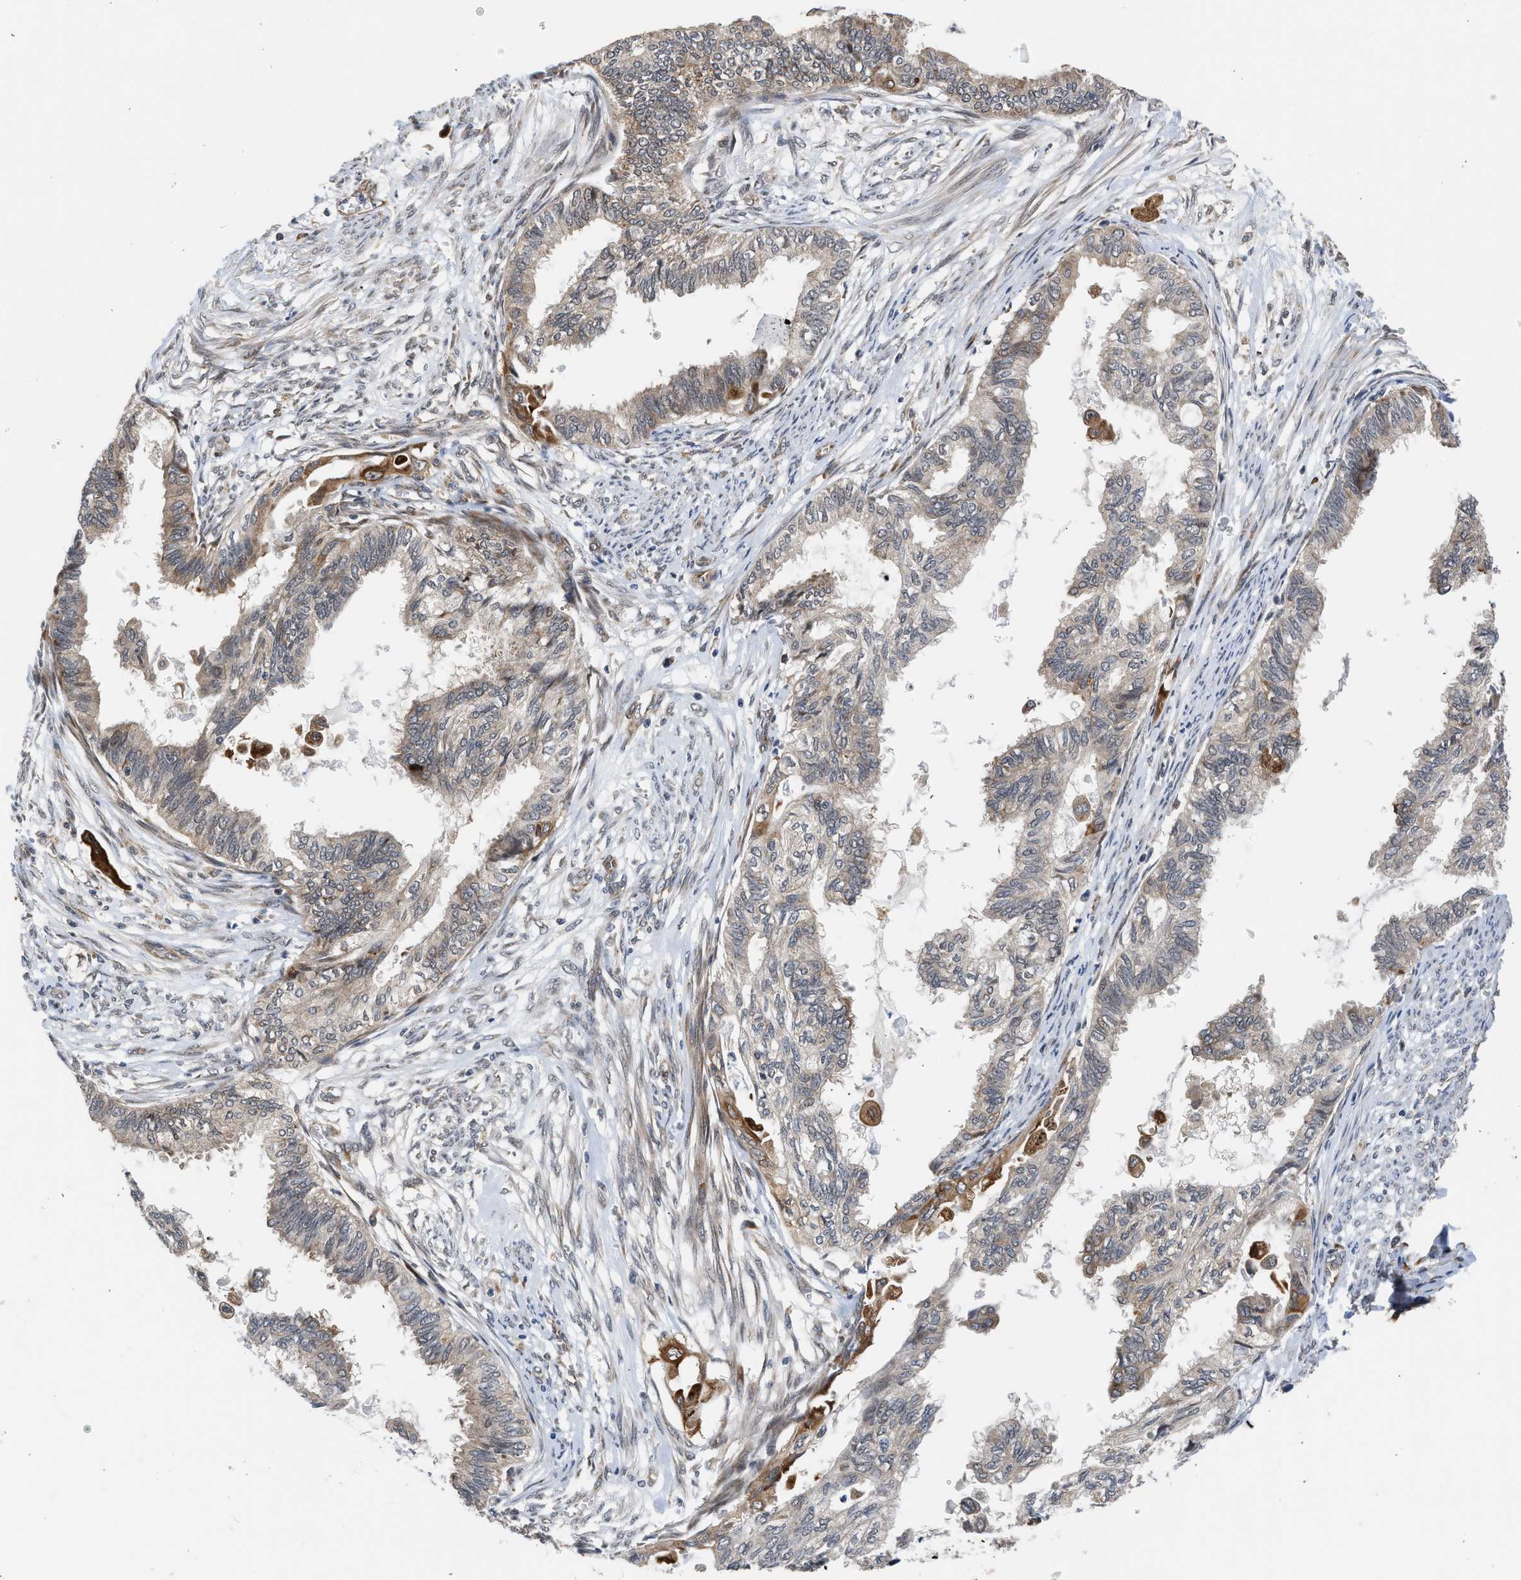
{"staining": {"intensity": "weak", "quantity": "<25%", "location": "cytoplasmic/membranous"}, "tissue": "cervical cancer", "cell_type": "Tumor cells", "image_type": "cancer", "snomed": [{"axis": "morphology", "description": "Normal tissue, NOS"}, {"axis": "morphology", "description": "Adenocarcinoma, NOS"}, {"axis": "topography", "description": "Cervix"}, {"axis": "topography", "description": "Endometrium"}], "caption": "Adenocarcinoma (cervical) stained for a protein using IHC shows no positivity tumor cells.", "gene": "POLG2", "patient": {"sex": "female", "age": 86}}